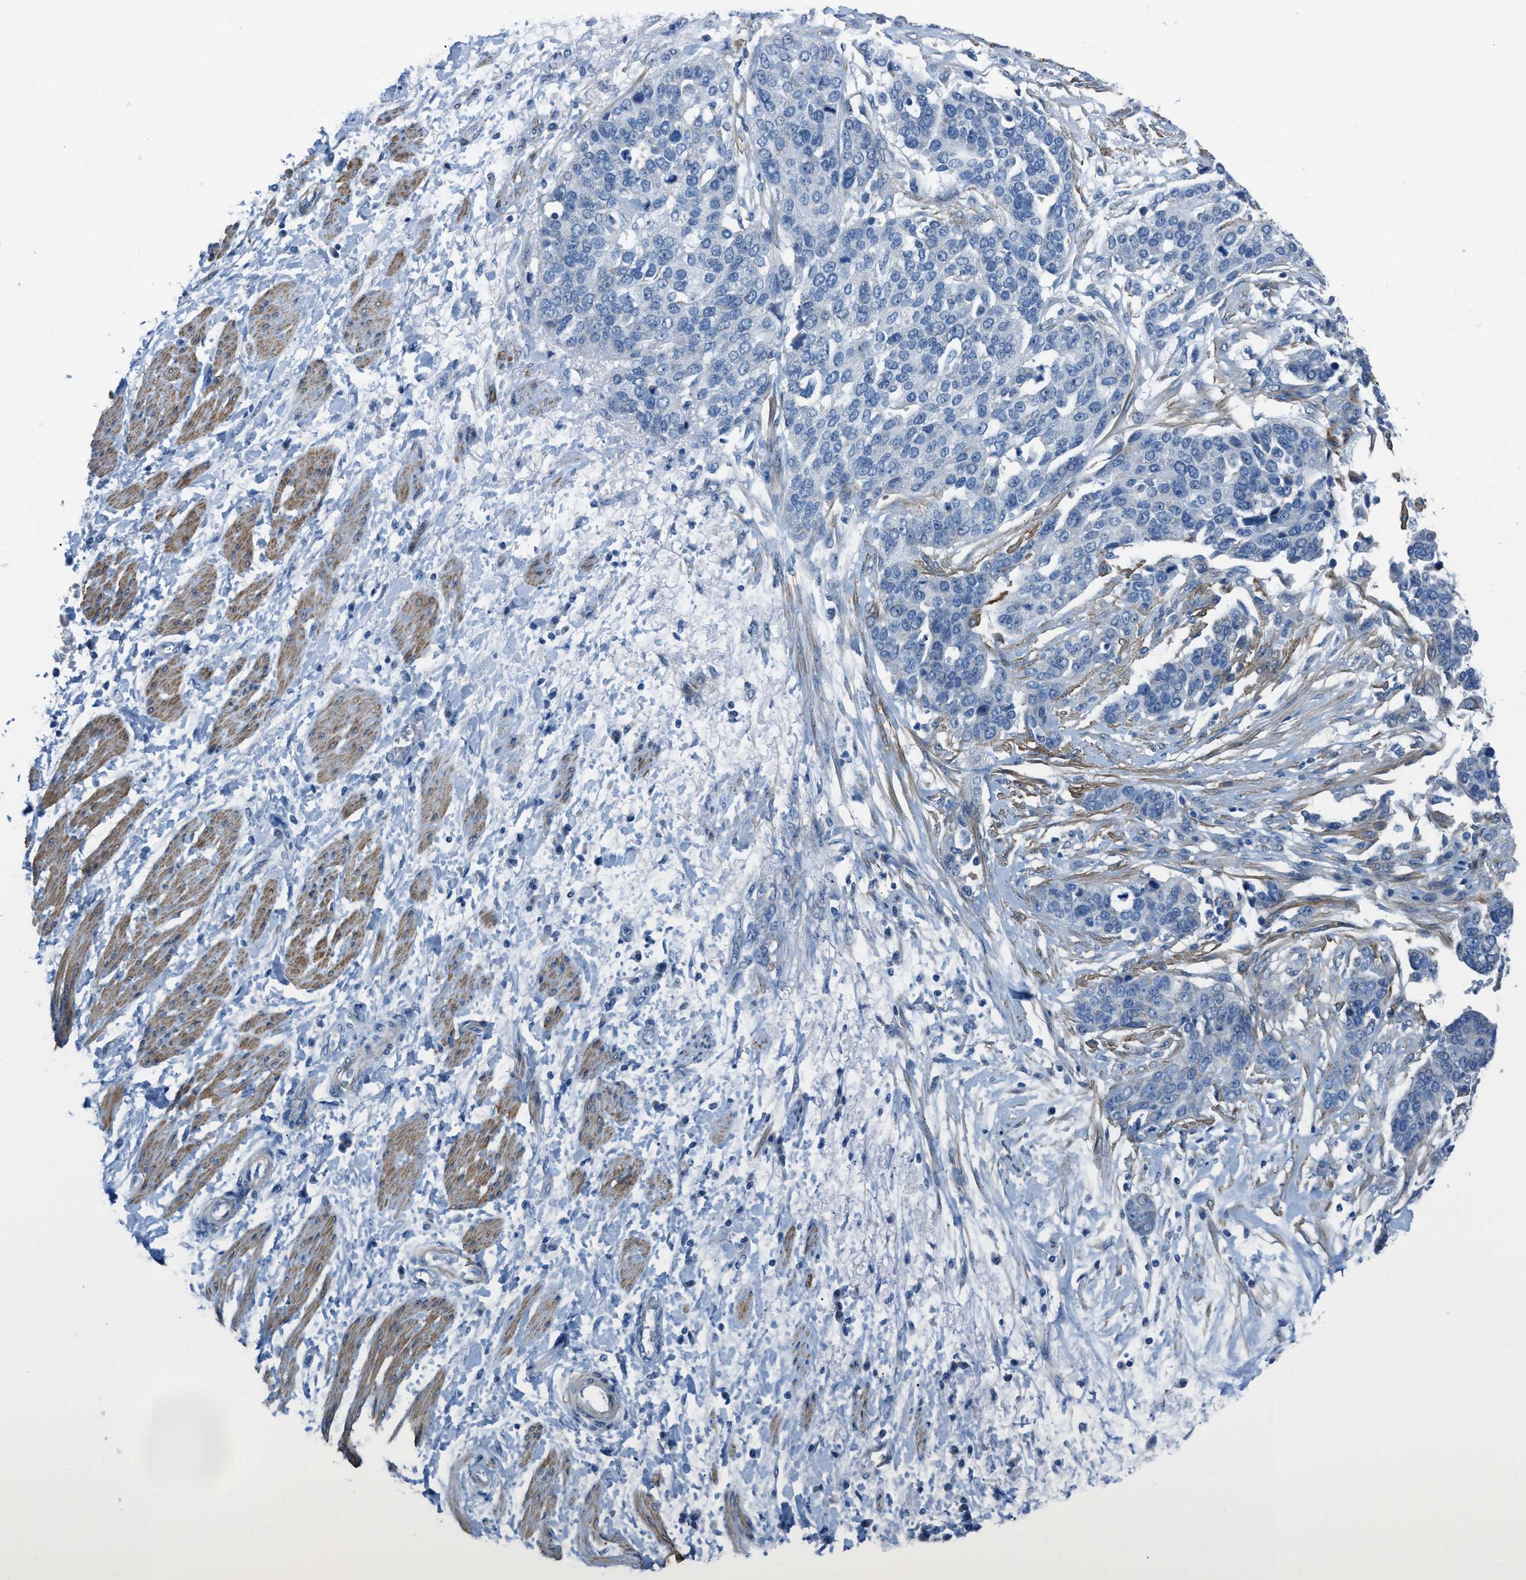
{"staining": {"intensity": "negative", "quantity": "none", "location": "none"}, "tissue": "ovarian cancer", "cell_type": "Tumor cells", "image_type": "cancer", "snomed": [{"axis": "morphology", "description": "Cystadenocarcinoma, serous, NOS"}, {"axis": "topography", "description": "Ovary"}], "caption": "Immunohistochemistry (IHC) of human ovarian cancer displays no expression in tumor cells.", "gene": "SPATC1L", "patient": {"sex": "female", "age": 44}}